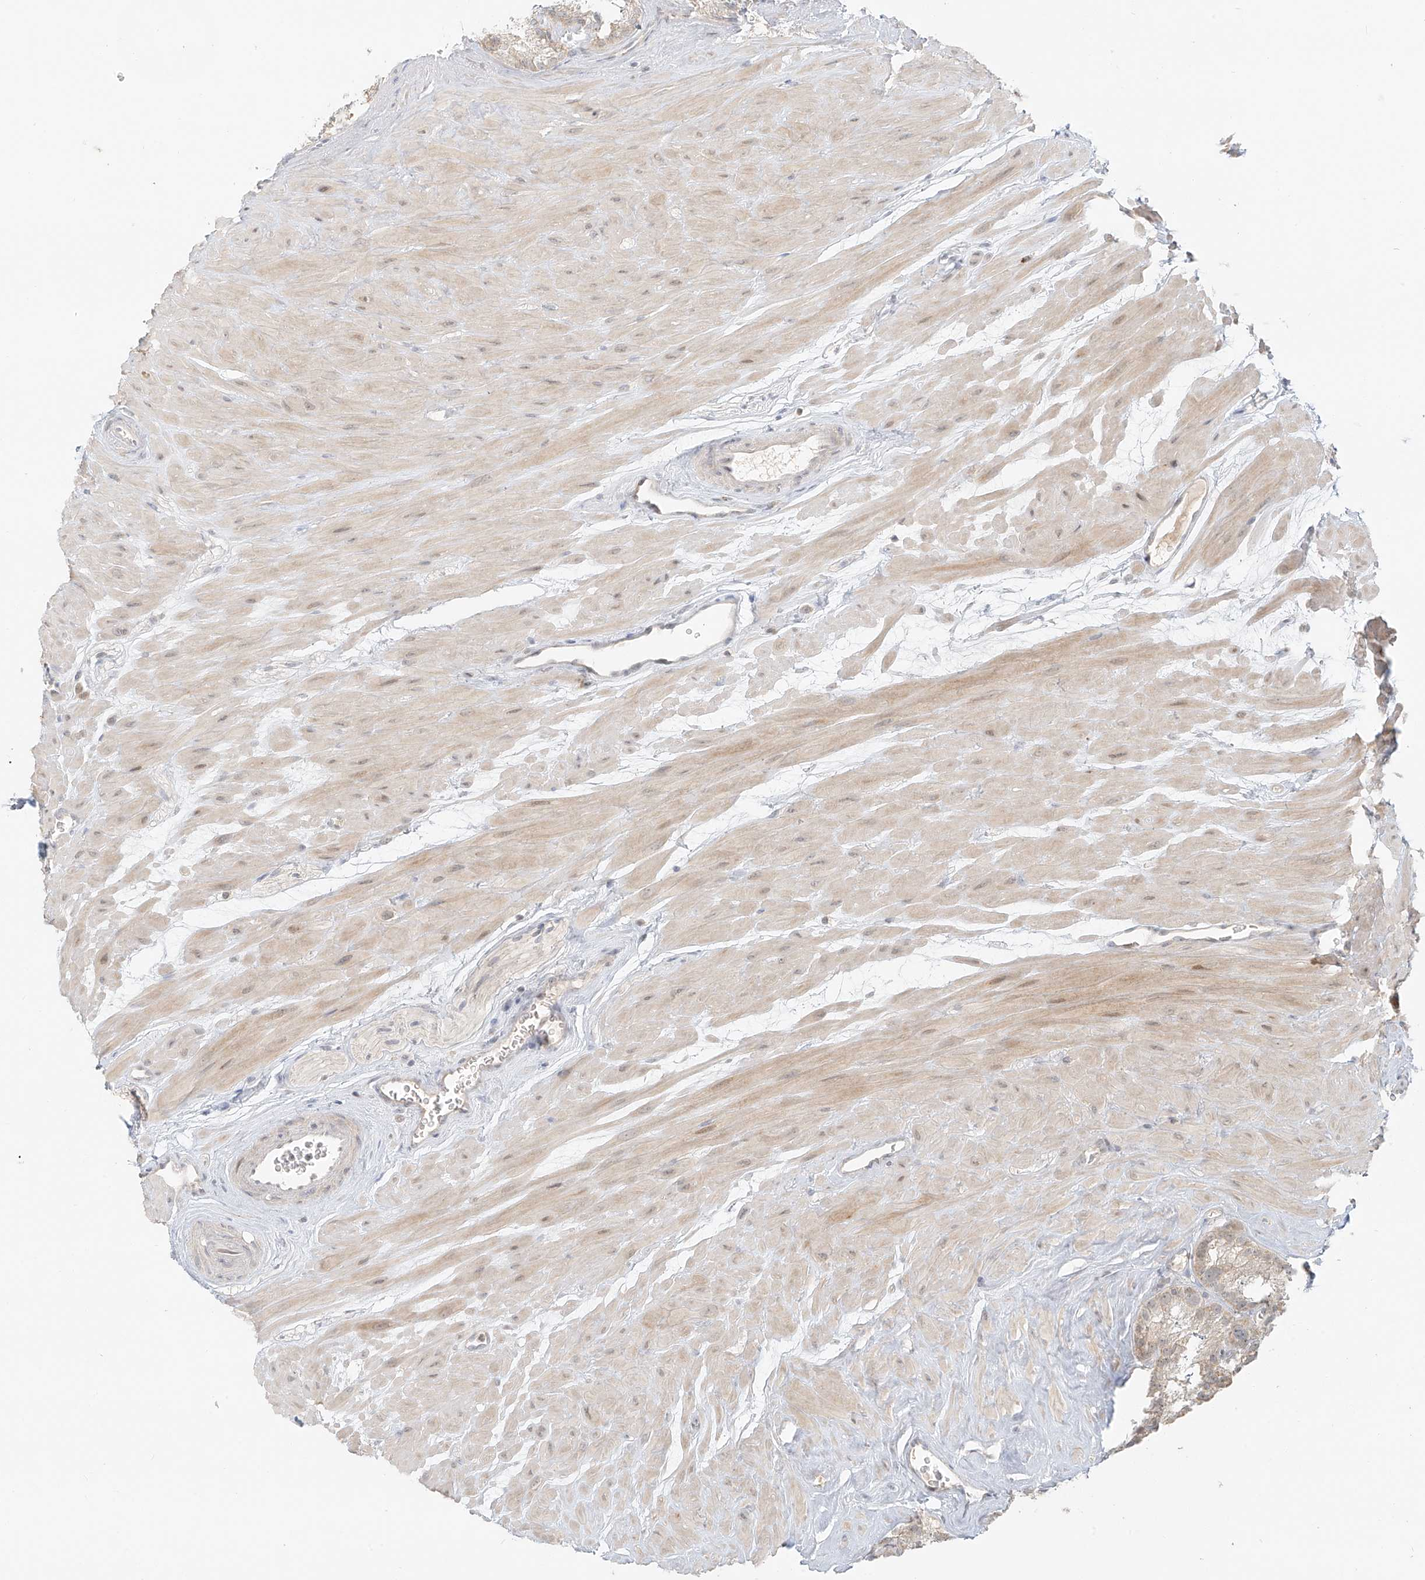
{"staining": {"intensity": "weak", "quantity": ">75%", "location": "cytoplasmic/membranous"}, "tissue": "seminal vesicle", "cell_type": "Glandular cells", "image_type": "normal", "snomed": [{"axis": "morphology", "description": "Normal tissue, NOS"}, {"axis": "topography", "description": "Prostate"}, {"axis": "topography", "description": "Seminal veicle"}], "caption": "Seminal vesicle stained with DAB (3,3'-diaminobenzidine) IHC exhibits low levels of weak cytoplasmic/membranous positivity in about >75% of glandular cells.", "gene": "MIPEP", "patient": {"sex": "male", "age": 59}}